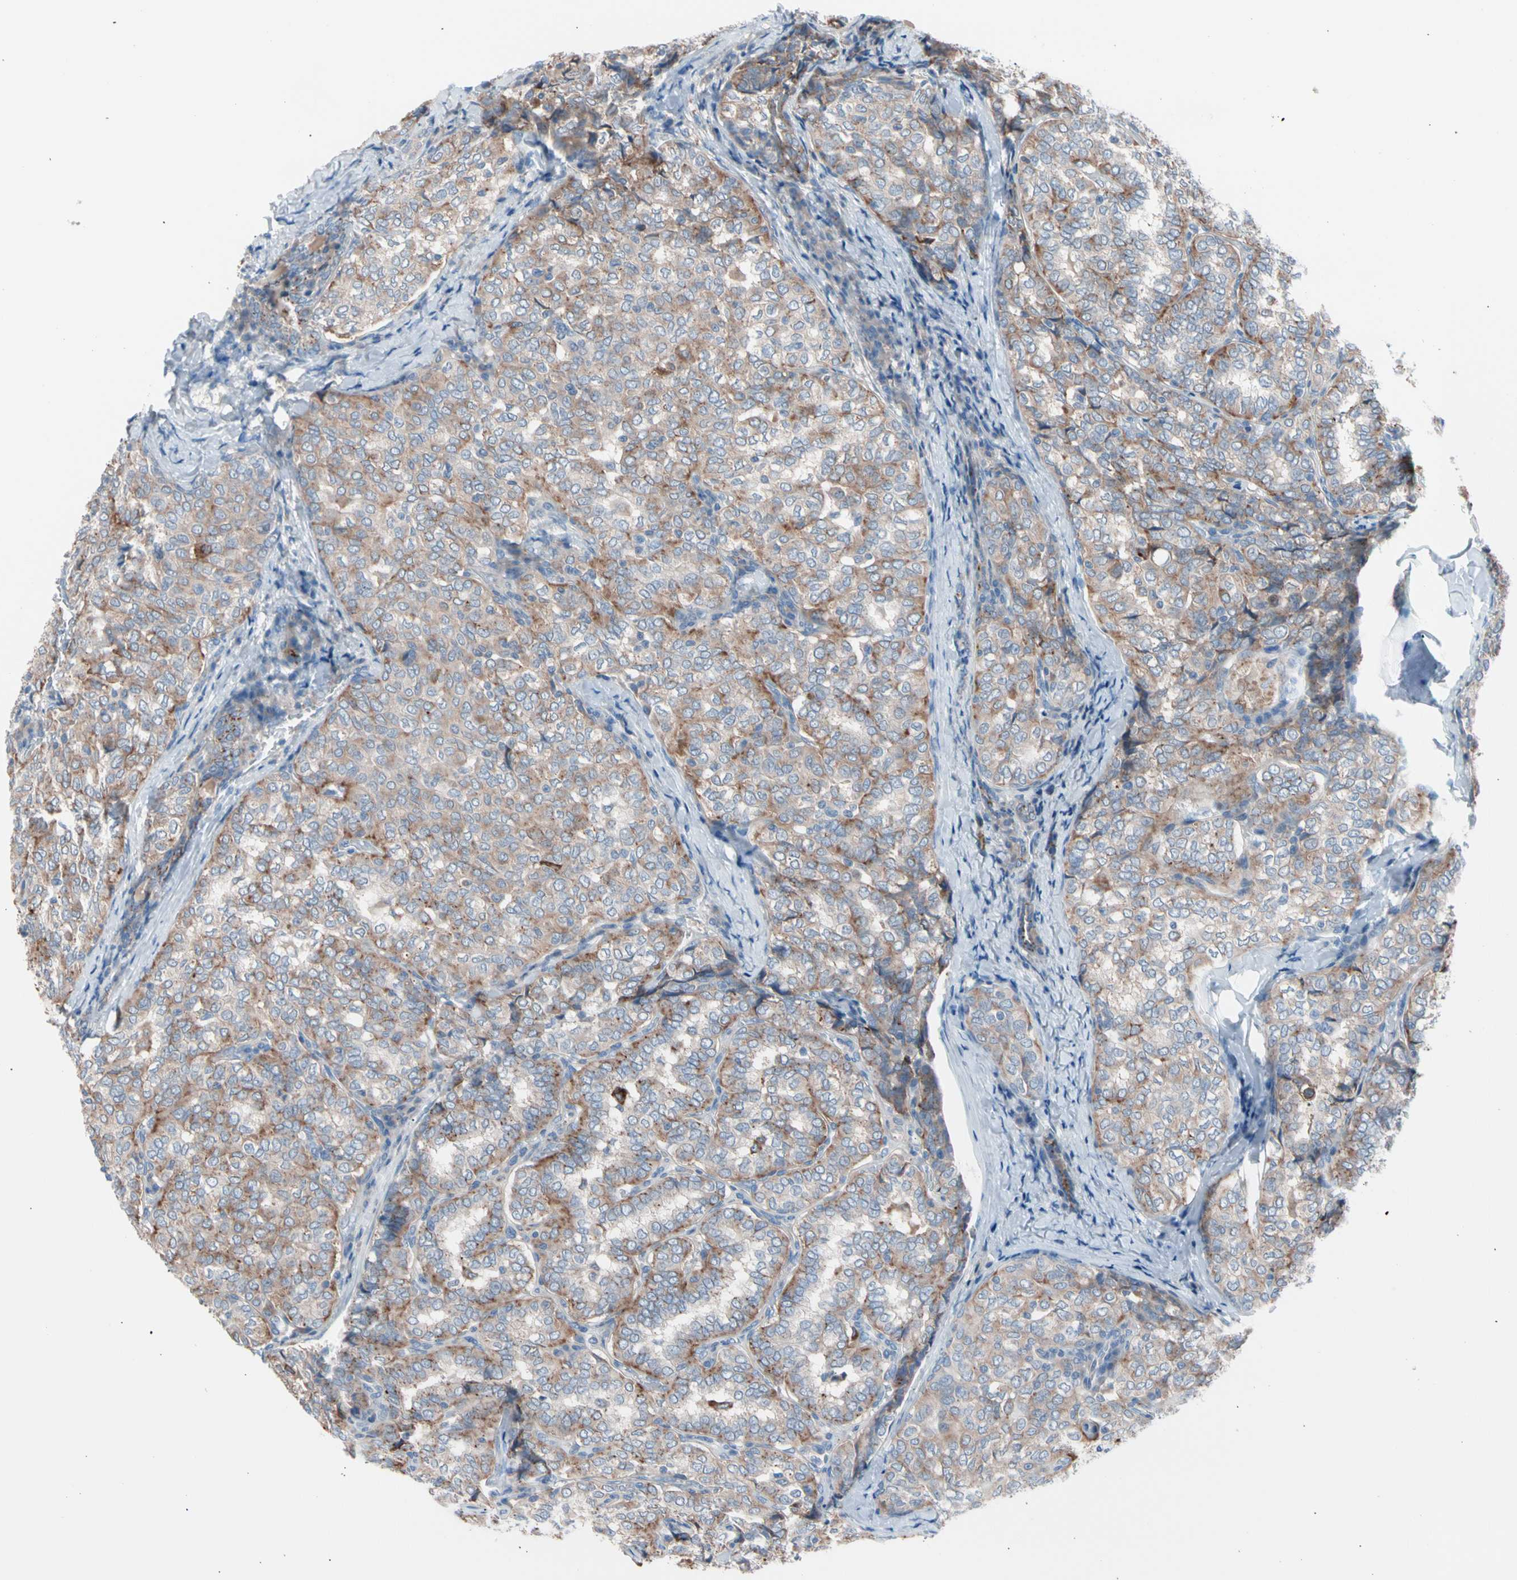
{"staining": {"intensity": "weak", "quantity": ">75%", "location": "cytoplasmic/membranous"}, "tissue": "thyroid cancer", "cell_type": "Tumor cells", "image_type": "cancer", "snomed": [{"axis": "morphology", "description": "Normal tissue, NOS"}, {"axis": "morphology", "description": "Papillary adenocarcinoma, NOS"}, {"axis": "topography", "description": "Thyroid gland"}], "caption": "Human thyroid cancer stained with a protein marker shows weak staining in tumor cells.", "gene": "CASQ1", "patient": {"sex": "female", "age": 30}}